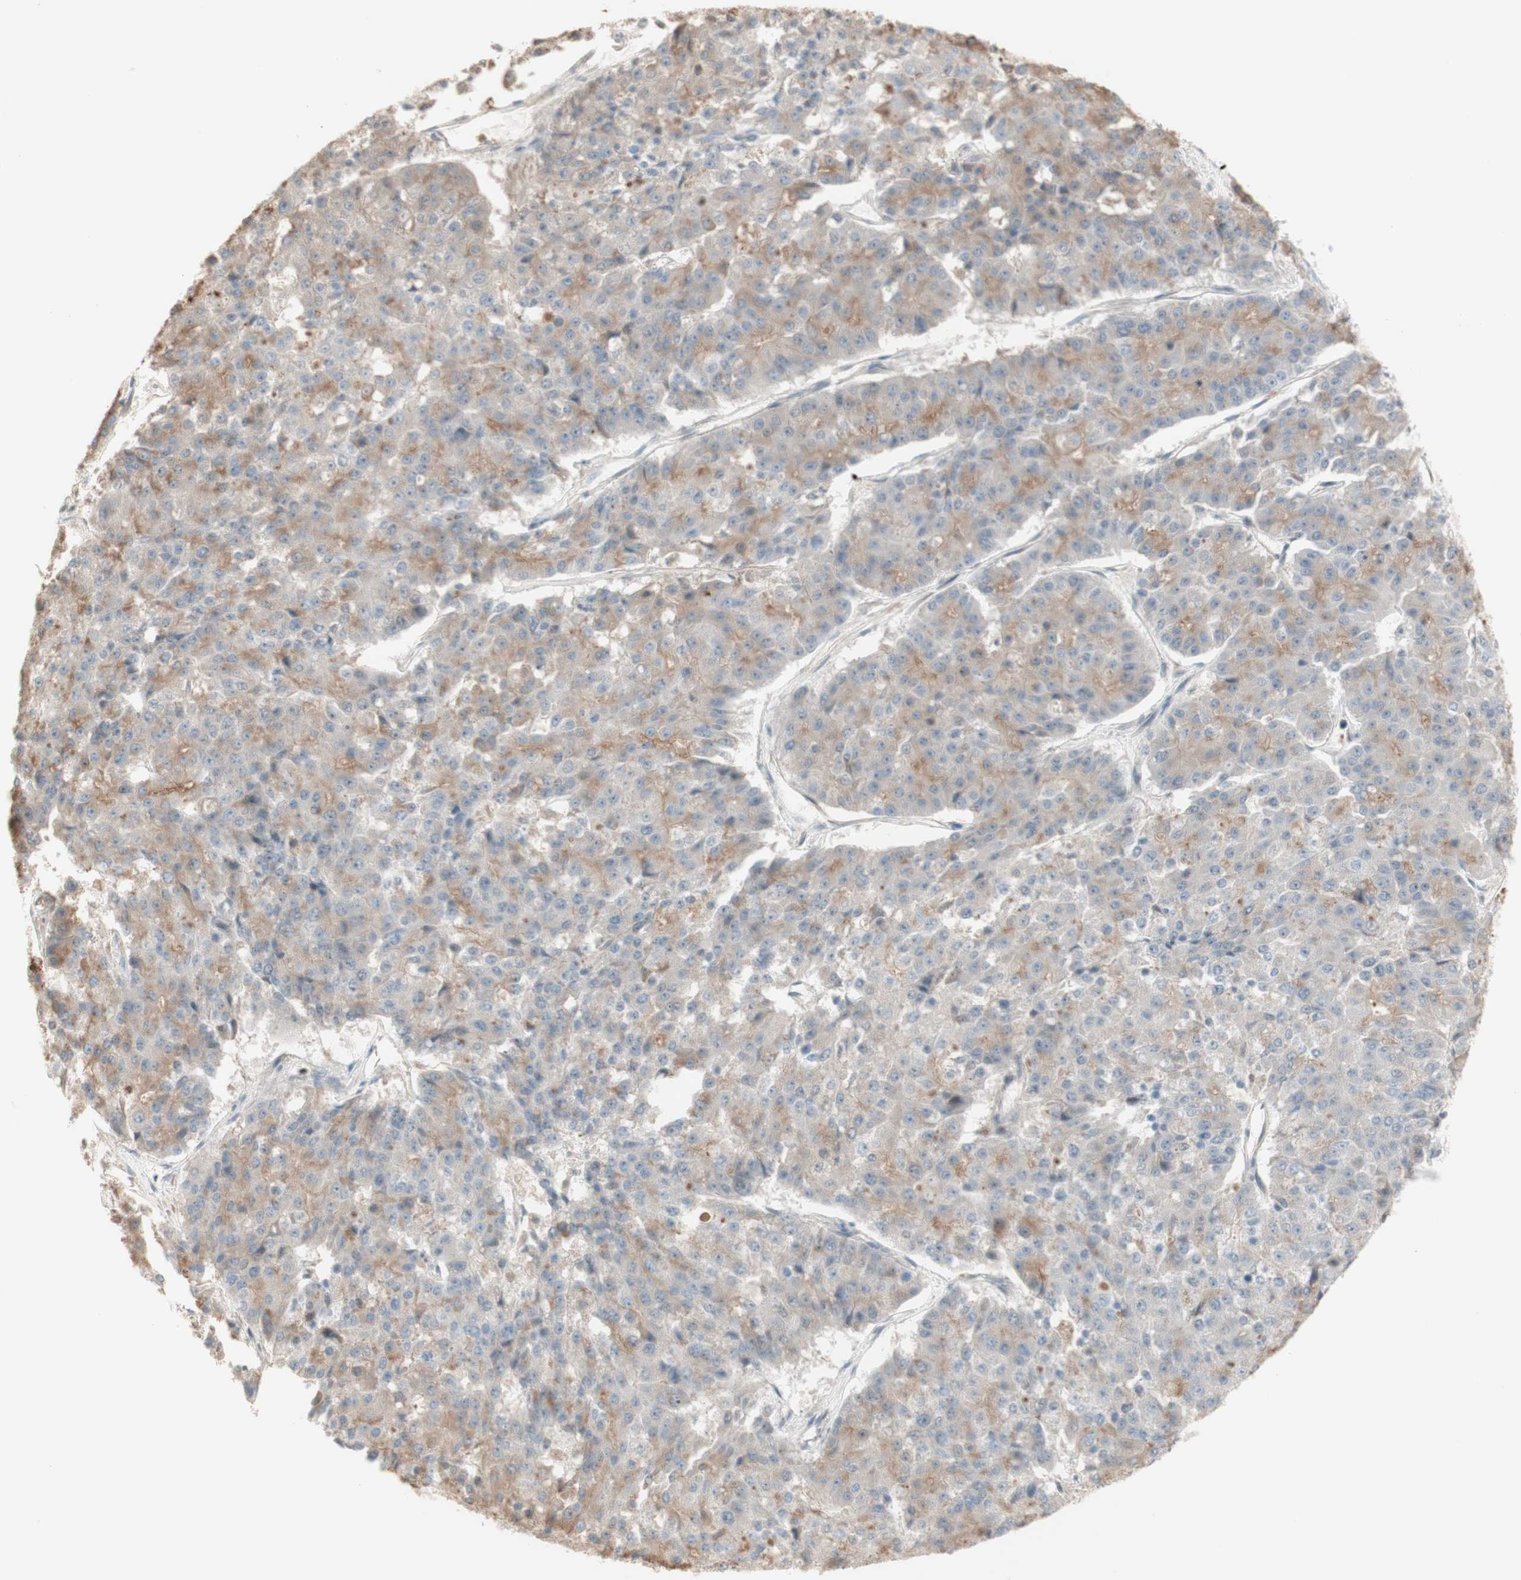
{"staining": {"intensity": "weak", "quantity": "25%-75%", "location": "cytoplasmic/membranous,nuclear"}, "tissue": "pancreatic cancer", "cell_type": "Tumor cells", "image_type": "cancer", "snomed": [{"axis": "morphology", "description": "Adenocarcinoma, NOS"}, {"axis": "topography", "description": "Pancreas"}], "caption": "An image showing weak cytoplasmic/membranous and nuclear staining in about 25%-75% of tumor cells in adenocarcinoma (pancreatic), as visualized by brown immunohistochemical staining.", "gene": "PLCD4", "patient": {"sex": "male", "age": 50}}